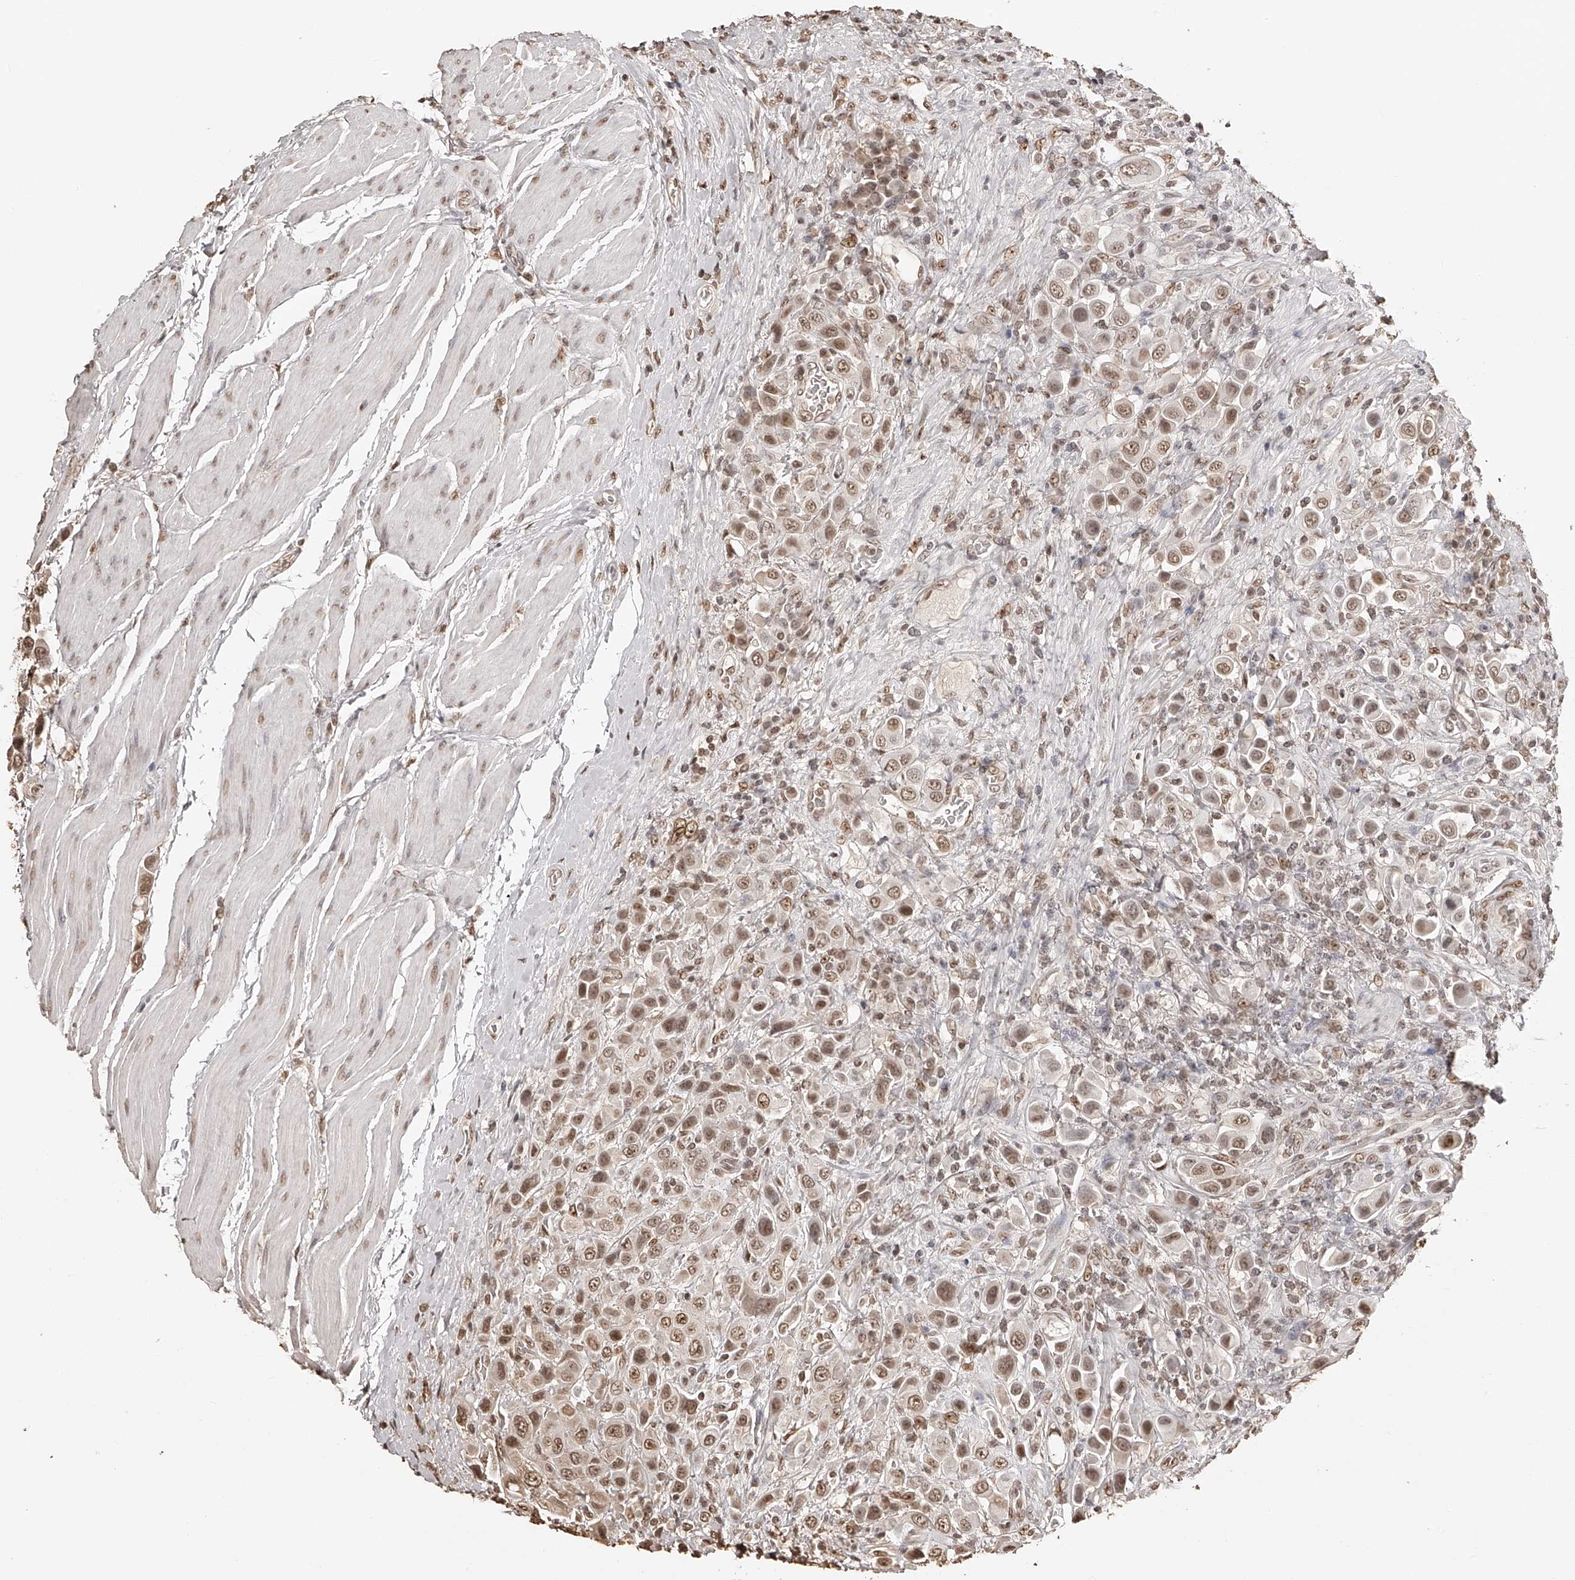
{"staining": {"intensity": "moderate", "quantity": ">75%", "location": "nuclear"}, "tissue": "urothelial cancer", "cell_type": "Tumor cells", "image_type": "cancer", "snomed": [{"axis": "morphology", "description": "Urothelial carcinoma, High grade"}, {"axis": "topography", "description": "Urinary bladder"}], "caption": "Urothelial carcinoma (high-grade) tissue shows moderate nuclear expression in about >75% of tumor cells, visualized by immunohistochemistry.", "gene": "ZNF503", "patient": {"sex": "male", "age": 50}}